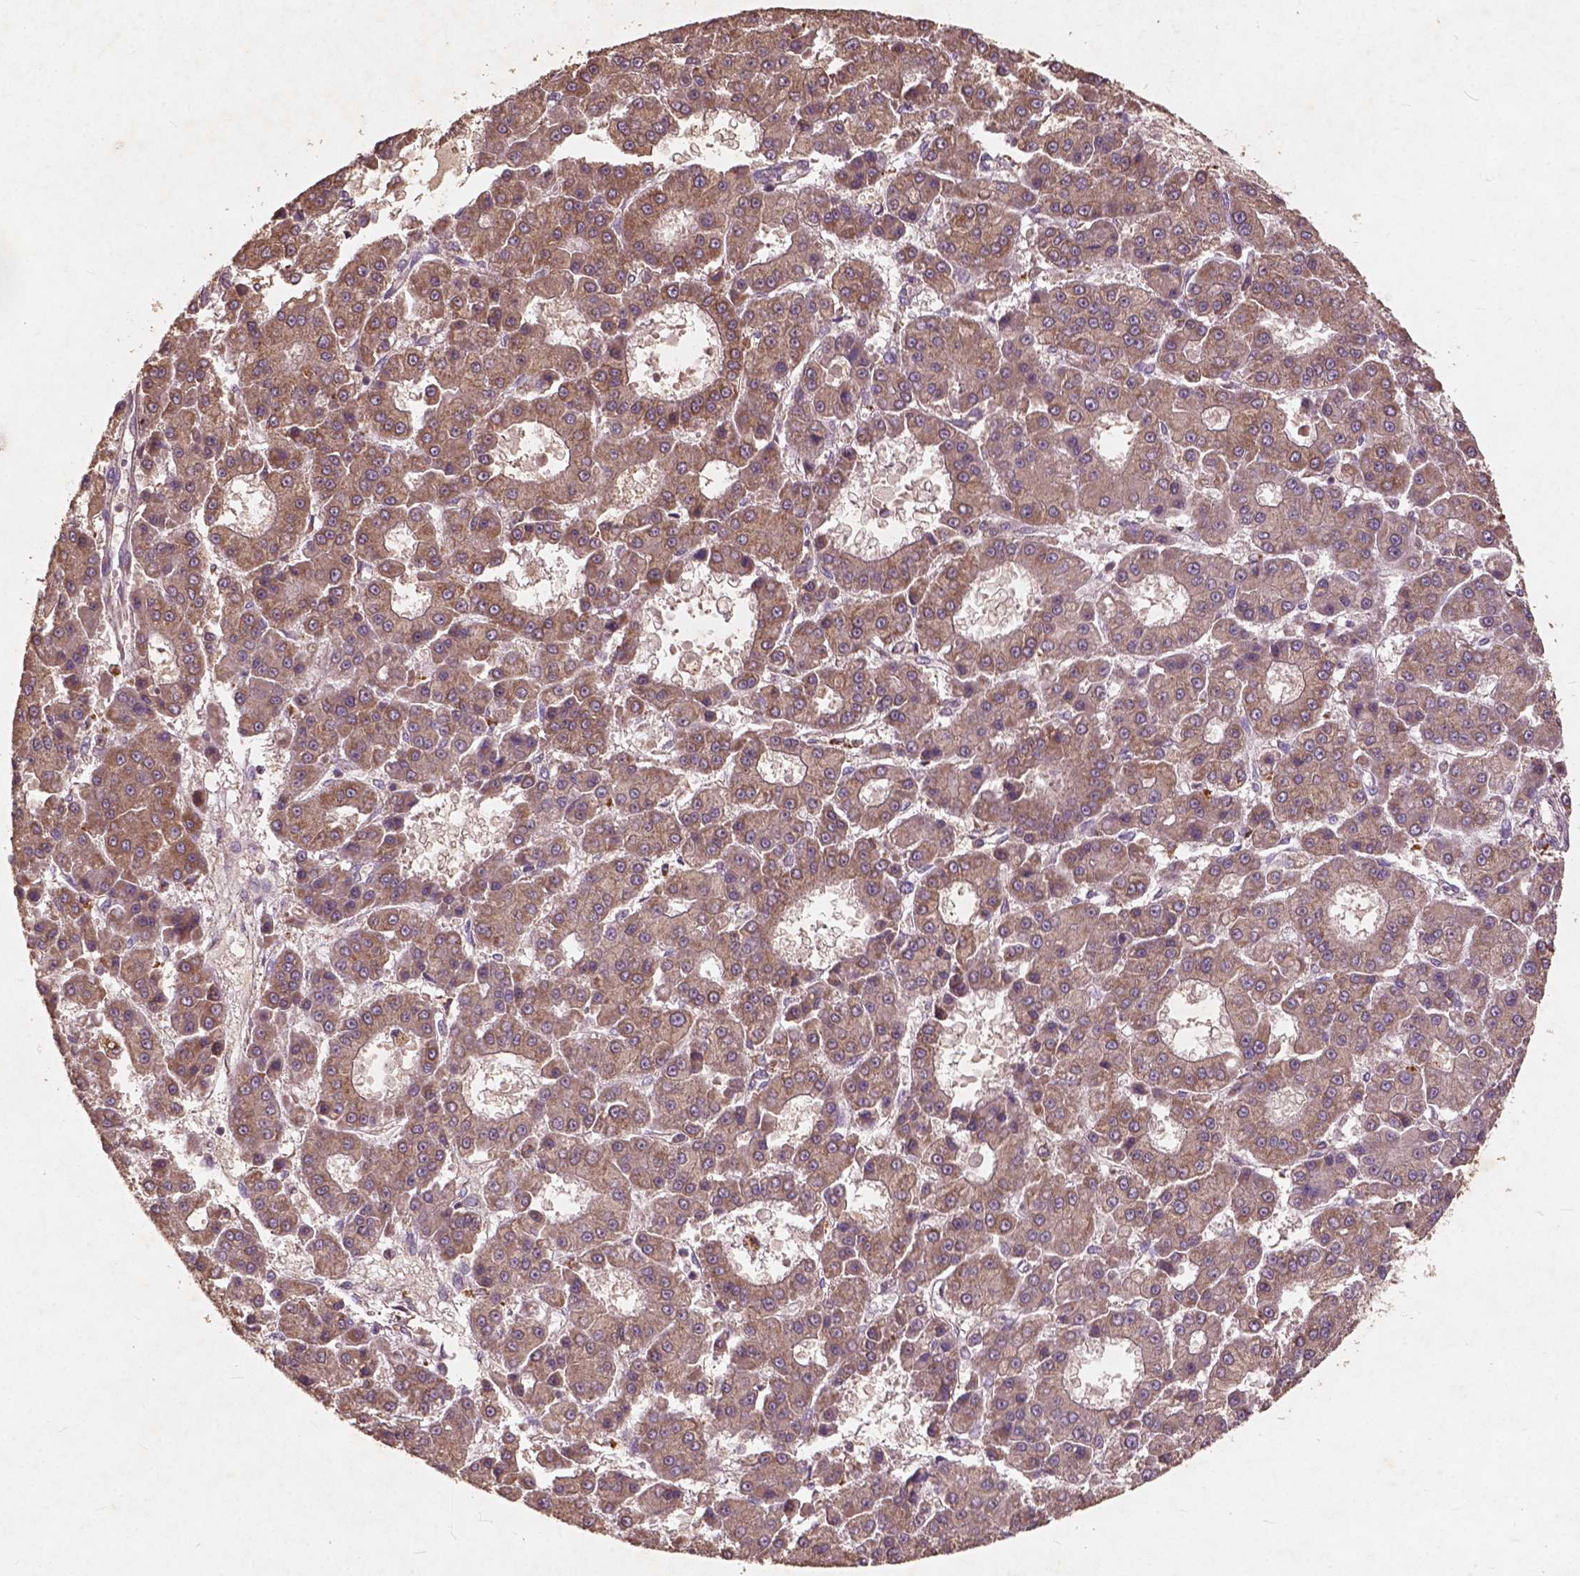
{"staining": {"intensity": "moderate", "quantity": ">75%", "location": "cytoplasmic/membranous"}, "tissue": "liver cancer", "cell_type": "Tumor cells", "image_type": "cancer", "snomed": [{"axis": "morphology", "description": "Carcinoma, Hepatocellular, NOS"}, {"axis": "topography", "description": "Liver"}], "caption": "Tumor cells demonstrate medium levels of moderate cytoplasmic/membranous positivity in approximately >75% of cells in human hepatocellular carcinoma (liver).", "gene": "ST6GALNAC5", "patient": {"sex": "male", "age": 70}}